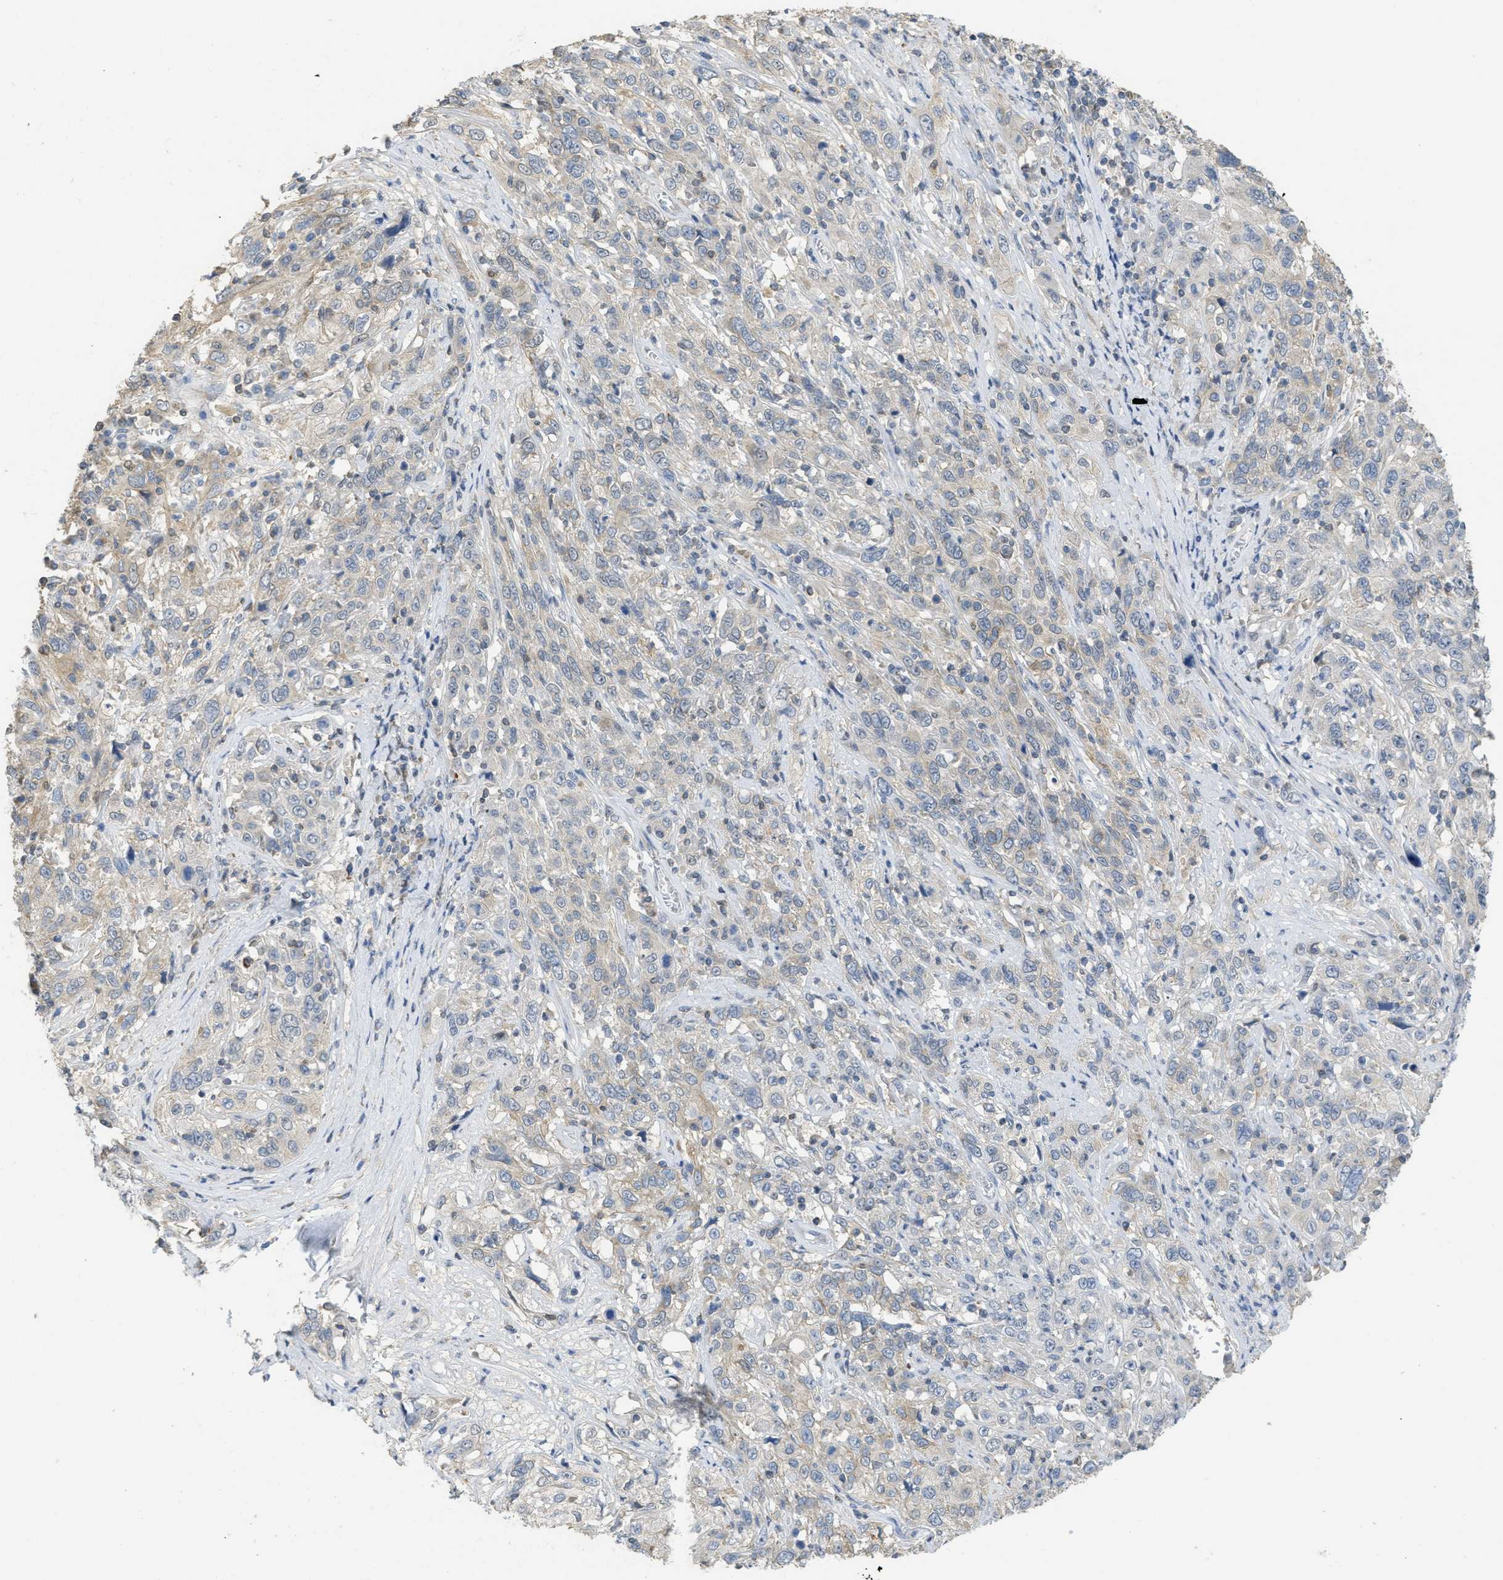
{"staining": {"intensity": "weak", "quantity": "<25%", "location": "cytoplasmic/membranous"}, "tissue": "cervical cancer", "cell_type": "Tumor cells", "image_type": "cancer", "snomed": [{"axis": "morphology", "description": "Squamous cell carcinoma, NOS"}, {"axis": "topography", "description": "Cervix"}], "caption": "Immunohistochemistry of human squamous cell carcinoma (cervical) exhibits no staining in tumor cells.", "gene": "SFXN2", "patient": {"sex": "female", "age": 46}}